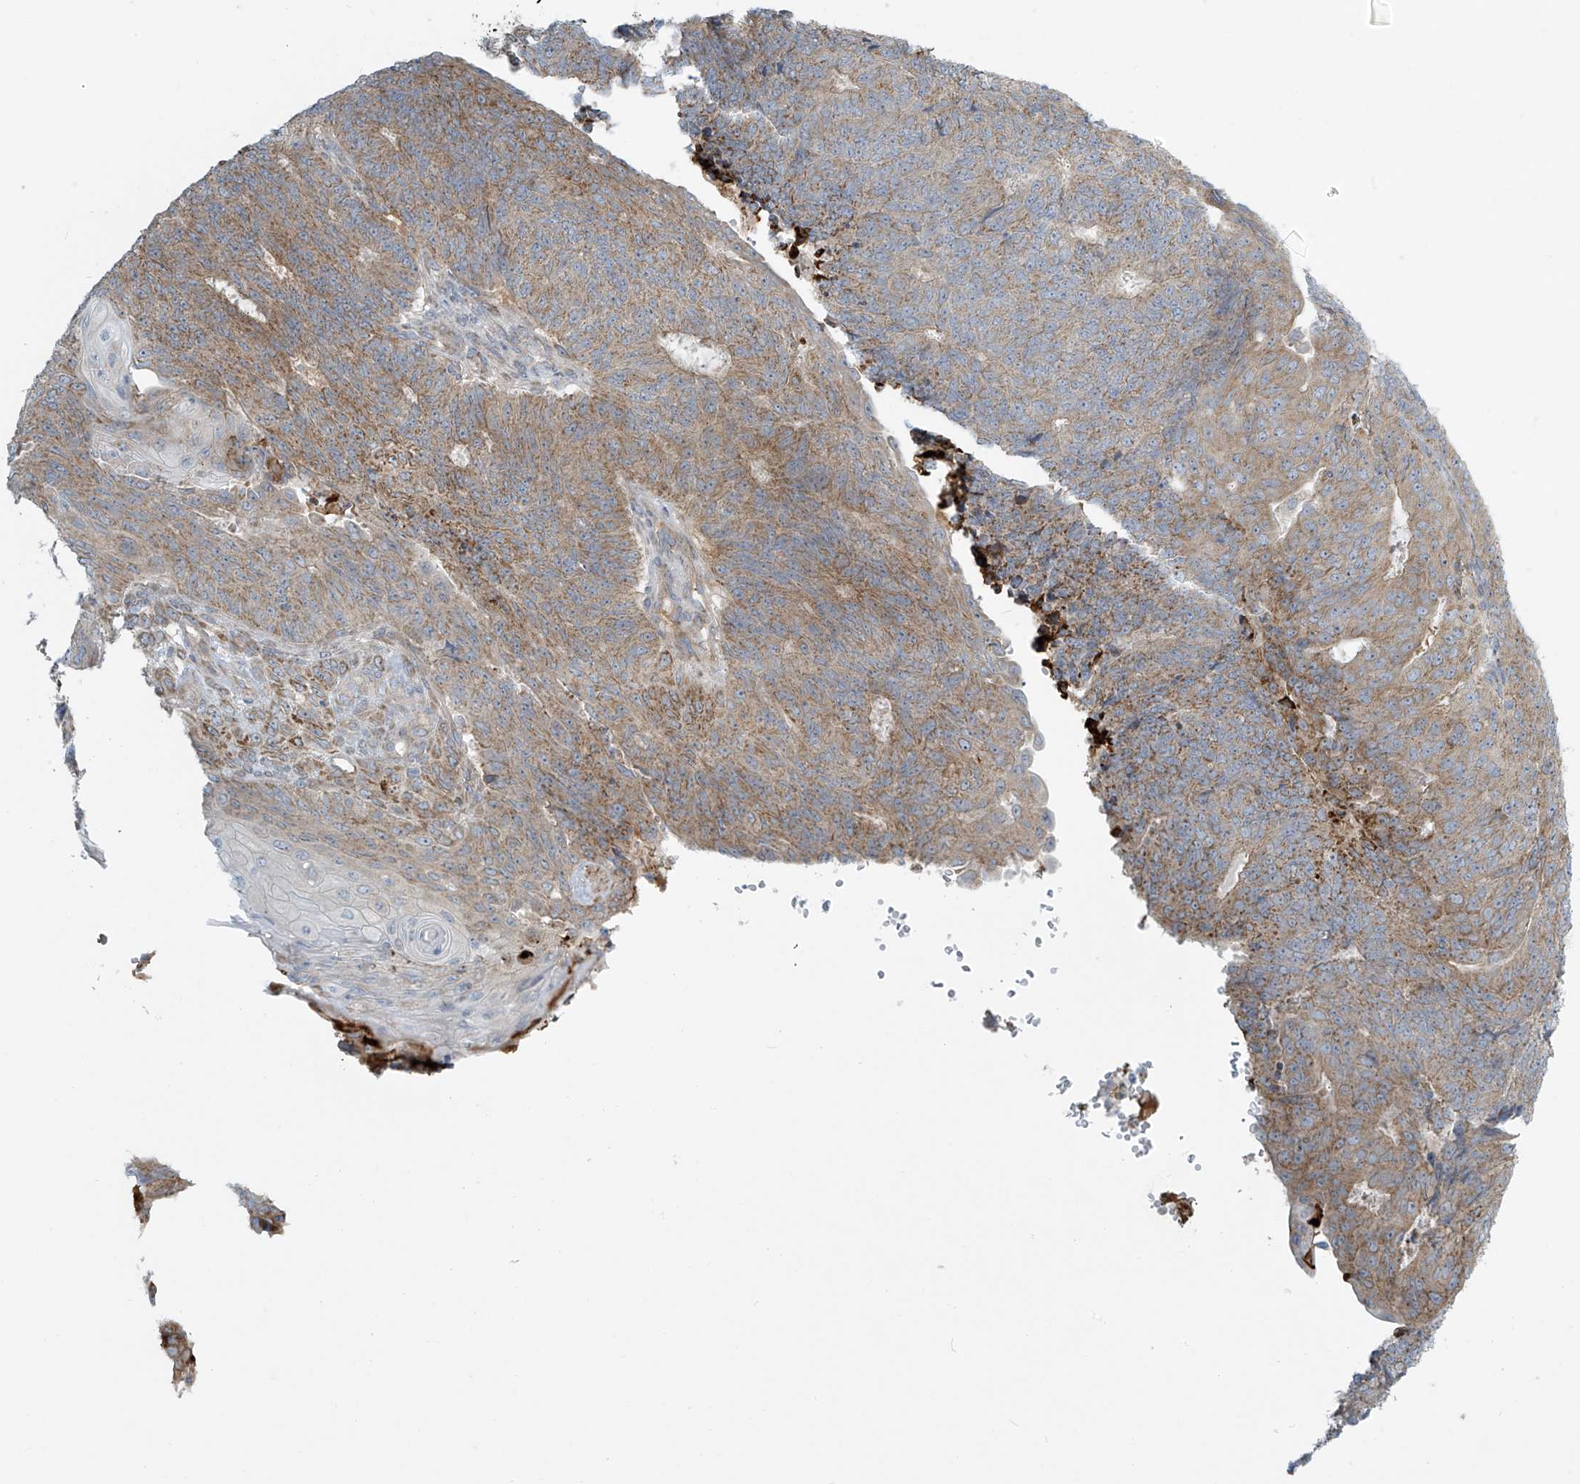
{"staining": {"intensity": "moderate", "quantity": ">75%", "location": "cytoplasmic/membranous"}, "tissue": "endometrial cancer", "cell_type": "Tumor cells", "image_type": "cancer", "snomed": [{"axis": "morphology", "description": "Adenocarcinoma, NOS"}, {"axis": "topography", "description": "Endometrium"}], "caption": "The immunohistochemical stain highlights moderate cytoplasmic/membranous positivity in tumor cells of endometrial adenocarcinoma tissue.", "gene": "LZTS3", "patient": {"sex": "female", "age": 32}}